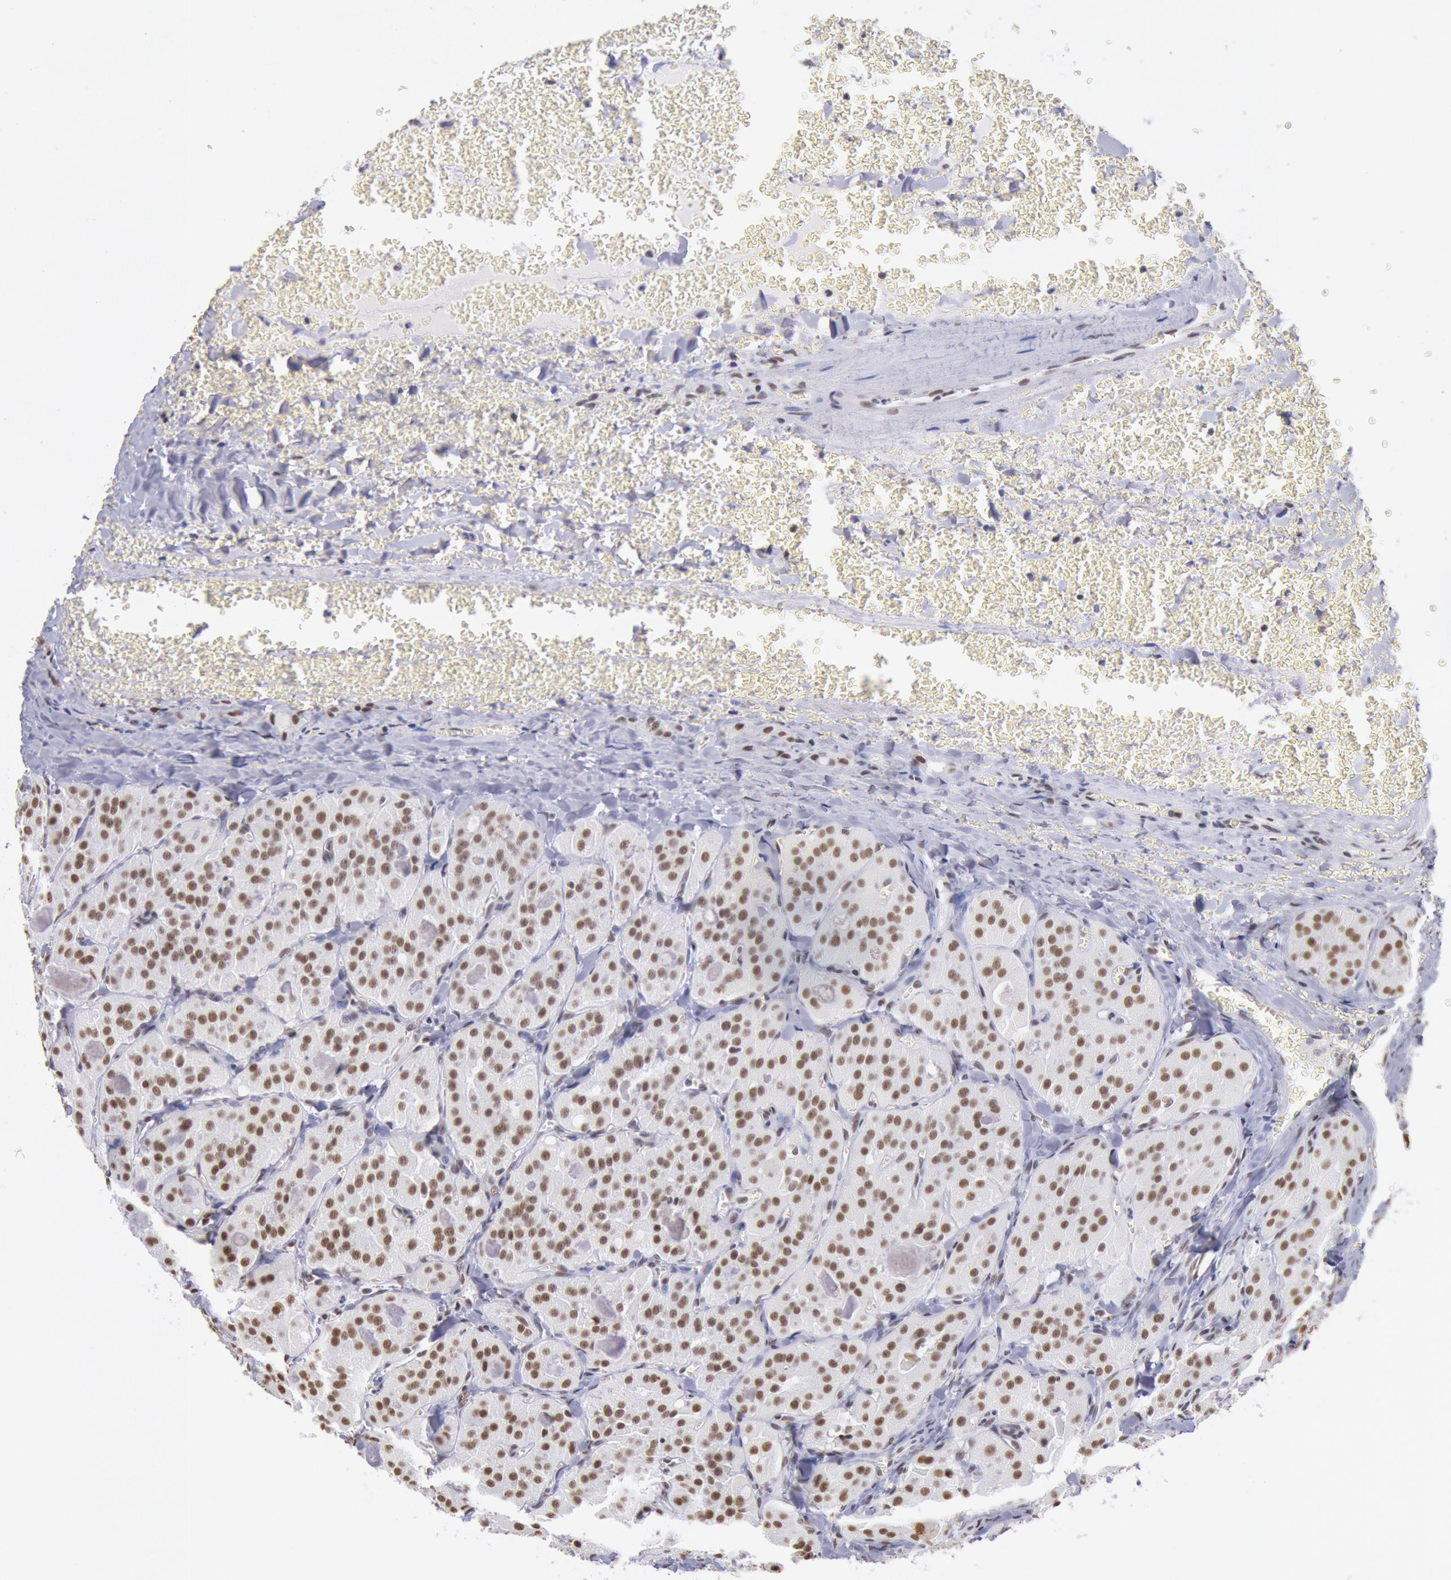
{"staining": {"intensity": "moderate", "quantity": ">75%", "location": "nuclear"}, "tissue": "thyroid cancer", "cell_type": "Tumor cells", "image_type": "cancer", "snomed": [{"axis": "morphology", "description": "Carcinoma, NOS"}, {"axis": "topography", "description": "Thyroid gland"}], "caption": "DAB (3,3'-diaminobenzidine) immunohistochemical staining of human thyroid carcinoma shows moderate nuclear protein expression in about >75% of tumor cells. (IHC, brightfield microscopy, high magnification).", "gene": "SNRPD3", "patient": {"sex": "male", "age": 76}}